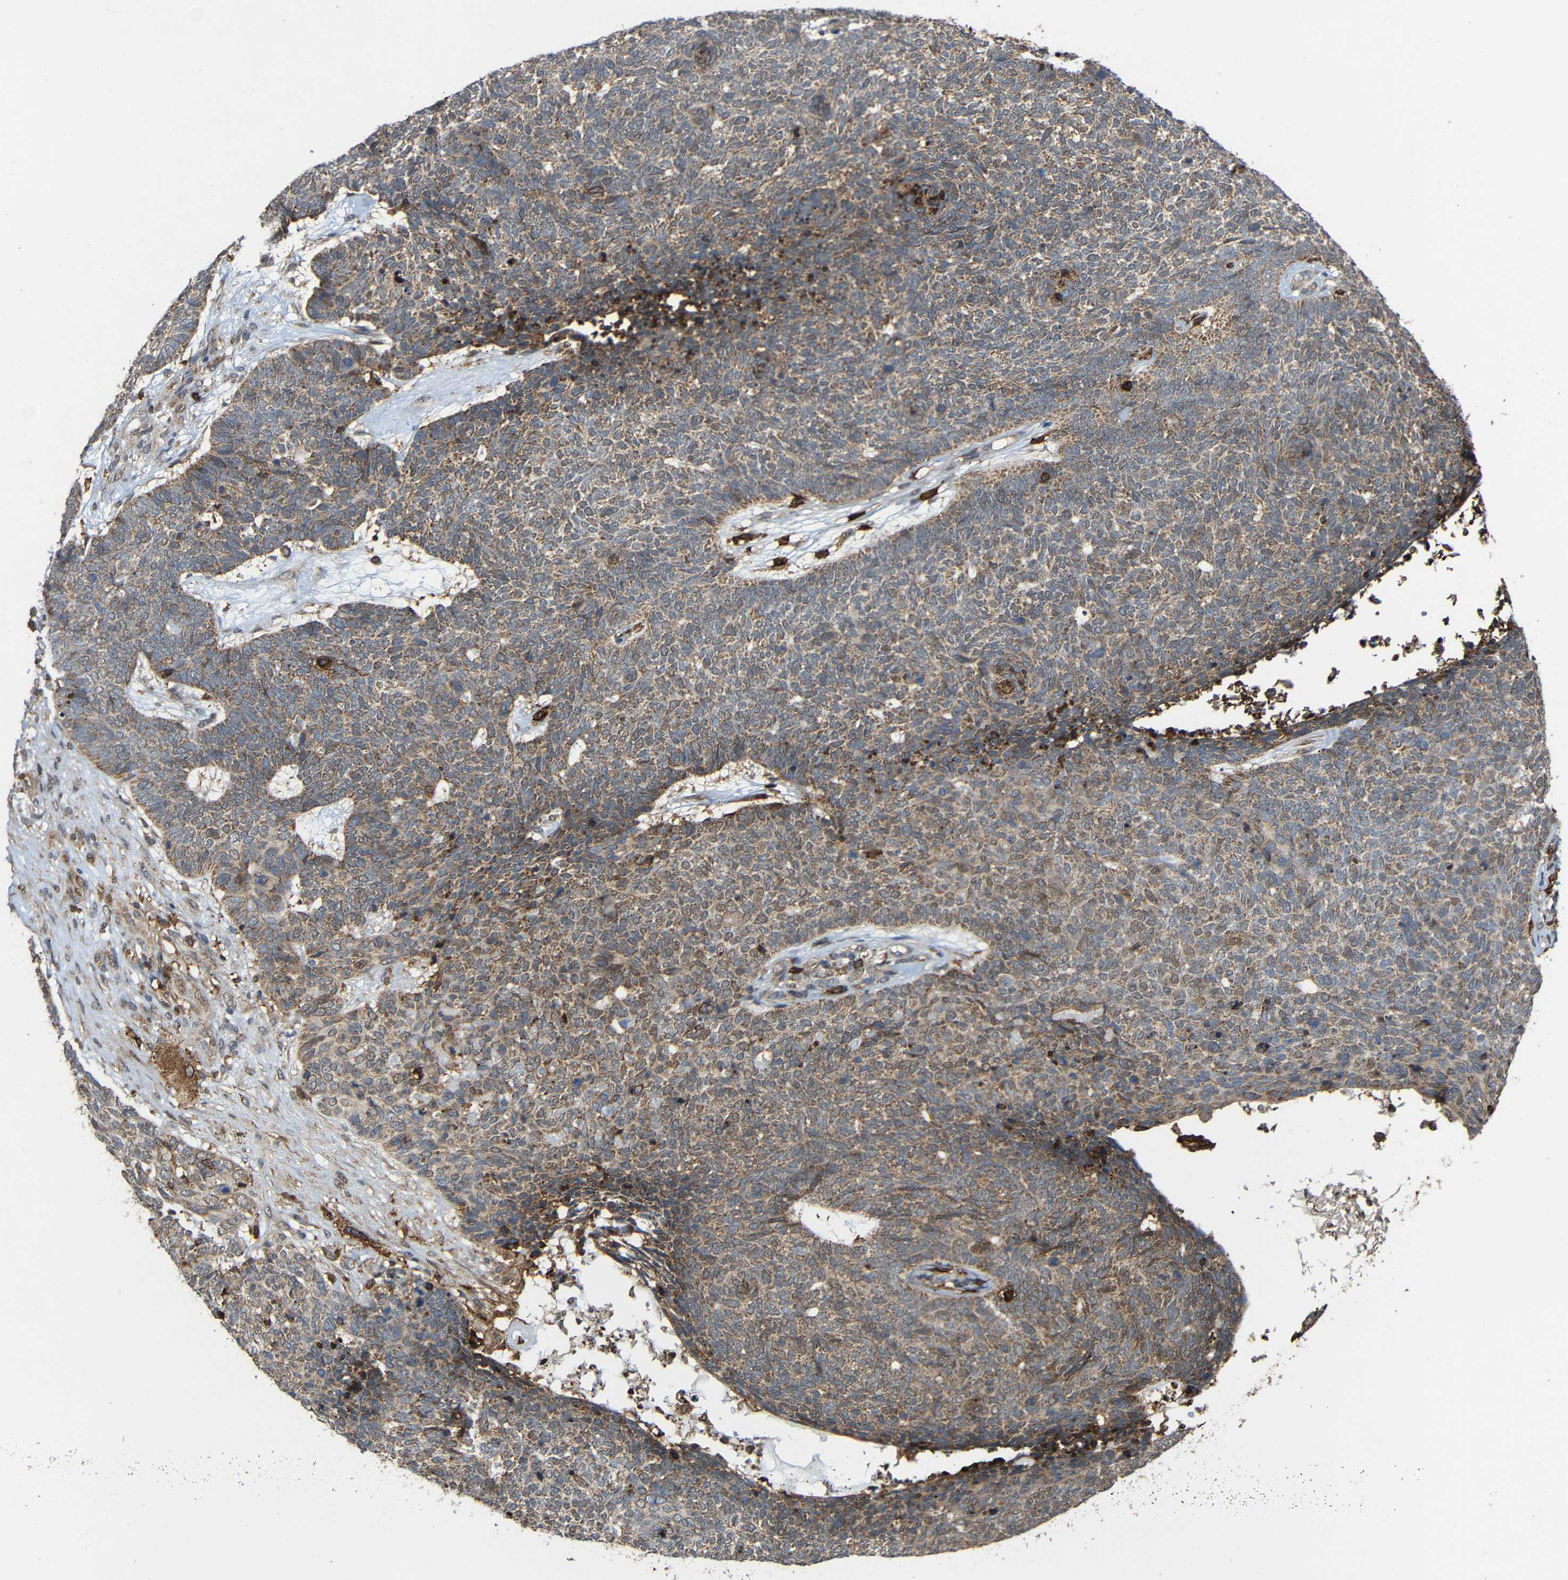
{"staining": {"intensity": "weak", "quantity": ">75%", "location": "cytoplasmic/membranous"}, "tissue": "skin cancer", "cell_type": "Tumor cells", "image_type": "cancer", "snomed": [{"axis": "morphology", "description": "Basal cell carcinoma"}, {"axis": "topography", "description": "Skin"}], "caption": "High-magnification brightfield microscopy of skin basal cell carcinoma stained with DAB (3,3'-diaminobenzidine) (brown) and counterstained with hematoxylin (blue). tumor cells exhibit weak cytoplasmic/membranous expression is present in about>75% of cells. The staining was performed using DAB (3,3'-diaminobenzidine), with brown indicating positive protein expression. Nuclei are stained blue with hematoxylin.", "gene": "C1GALT1", "patient": {"sex": "female", "age": 84}}